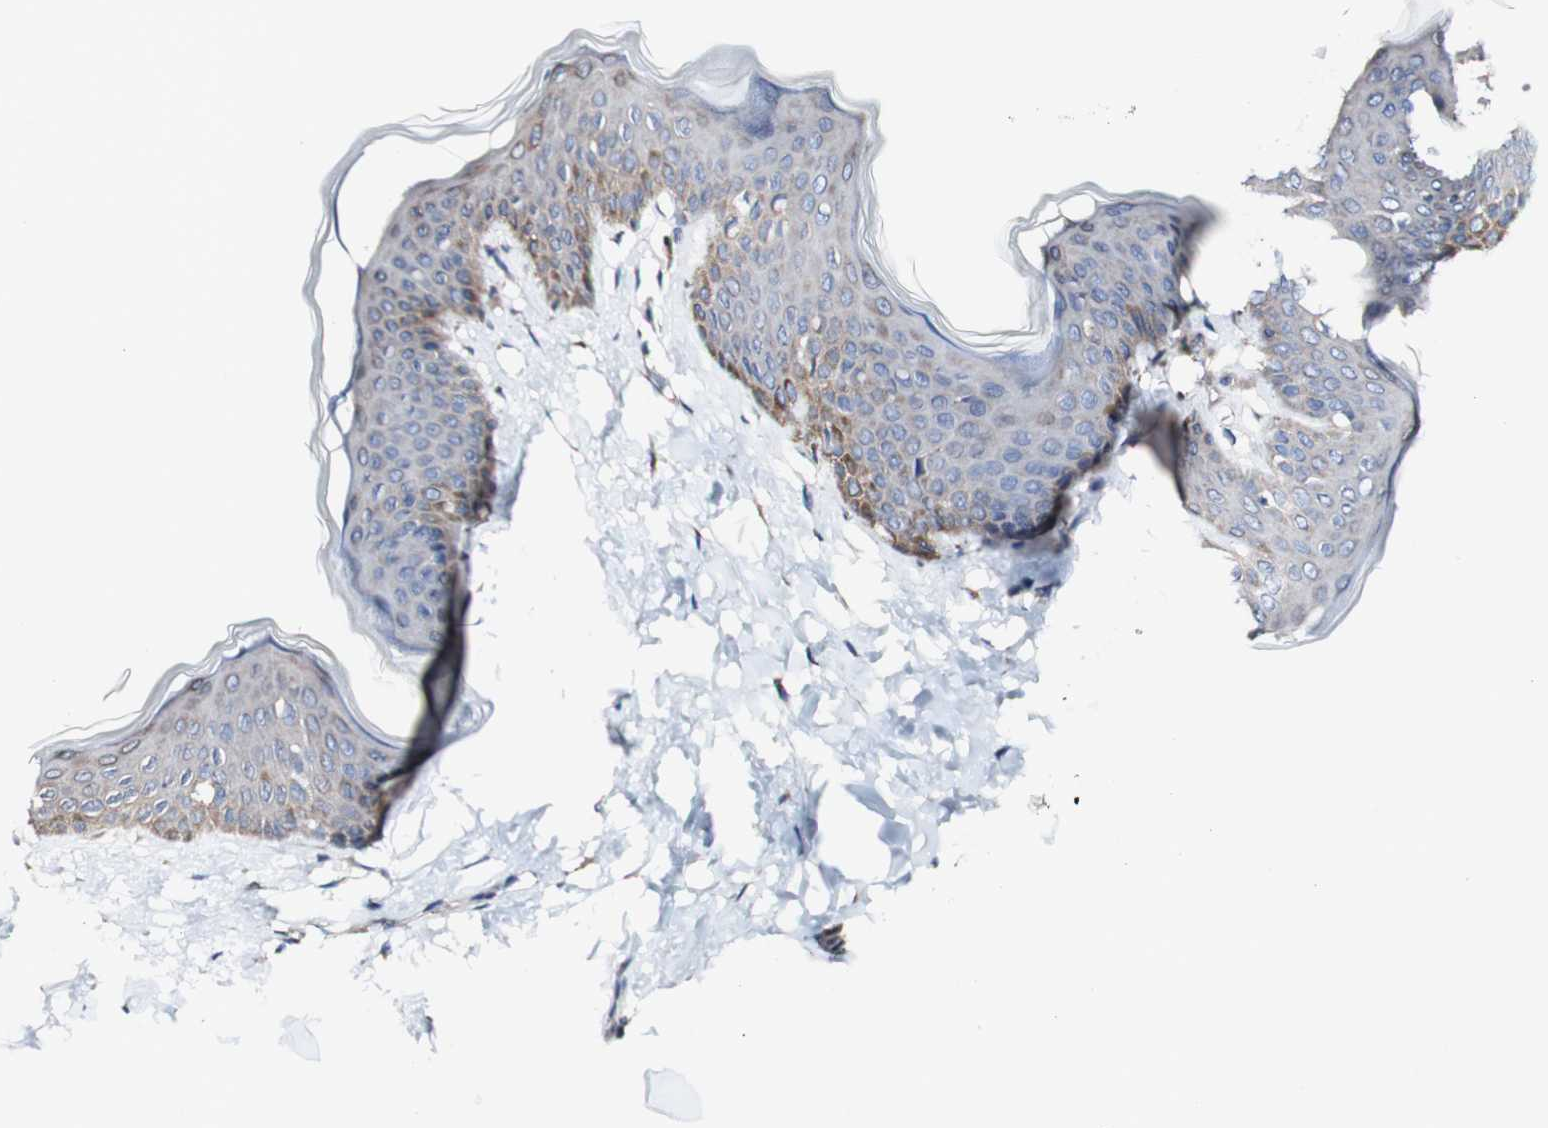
{"staining": {"intensity": "negative", "quantity": "none", "location": "none"}, "tissue": "skin", "cell_type": "Fibroblasts", "image_type": "normal", "snomed": [{"axis": "morphology", "description": "Normal tissue, NOS"}, {"axis": "topography", "description": "Skin"}], "caption": "Immunohistochemistry (IHC) of unremarkable human skin reveals no expression in fibroblasts. (DAB immunohistochemistry visualized using brightfield microscopy, high magnification).", "gene": "LRIG3", "patient": {"sex": "female", "age": 17}}